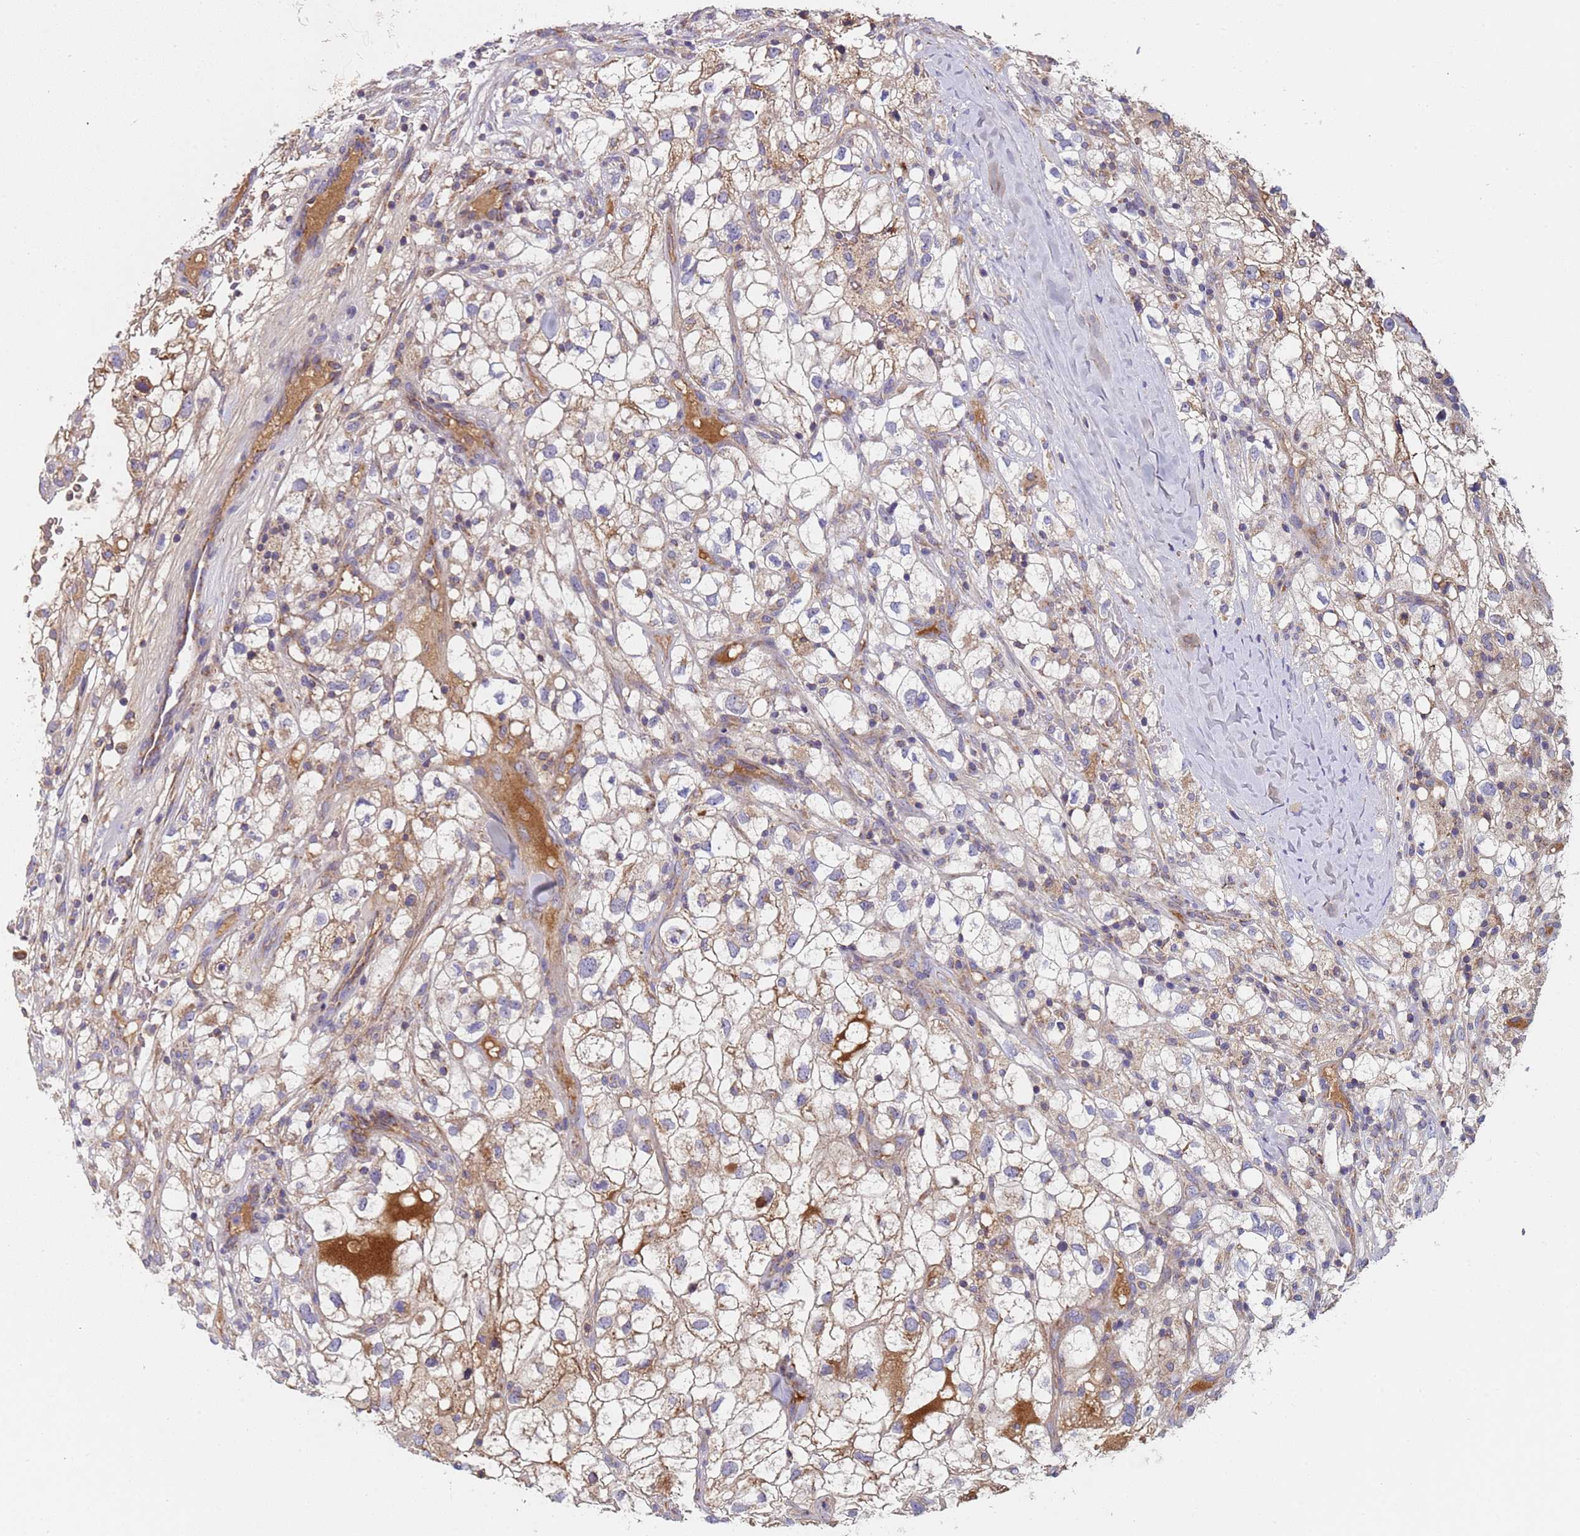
{"staining": {"intensity": "moderate", "quantity": "25%-75%", "location": "cytoplasmic/membranous"}, "tissue": "renal cancer", "cell_type": "Tumor cells", "image_type": "cancer", "snomed": [{"axis": "morphology", "description": "Adenocarcinoma, NOS"}, {"axis": "topography", "description": "Kidney"}], "caption": "Protein staining exhibits moderate cytoplasmic/membranous expression in about 25%-75% of tumor cells in renal adenocarcinoma.", "gene": "TMEM126A", "patient": {"sex": "male", "age": 59}}